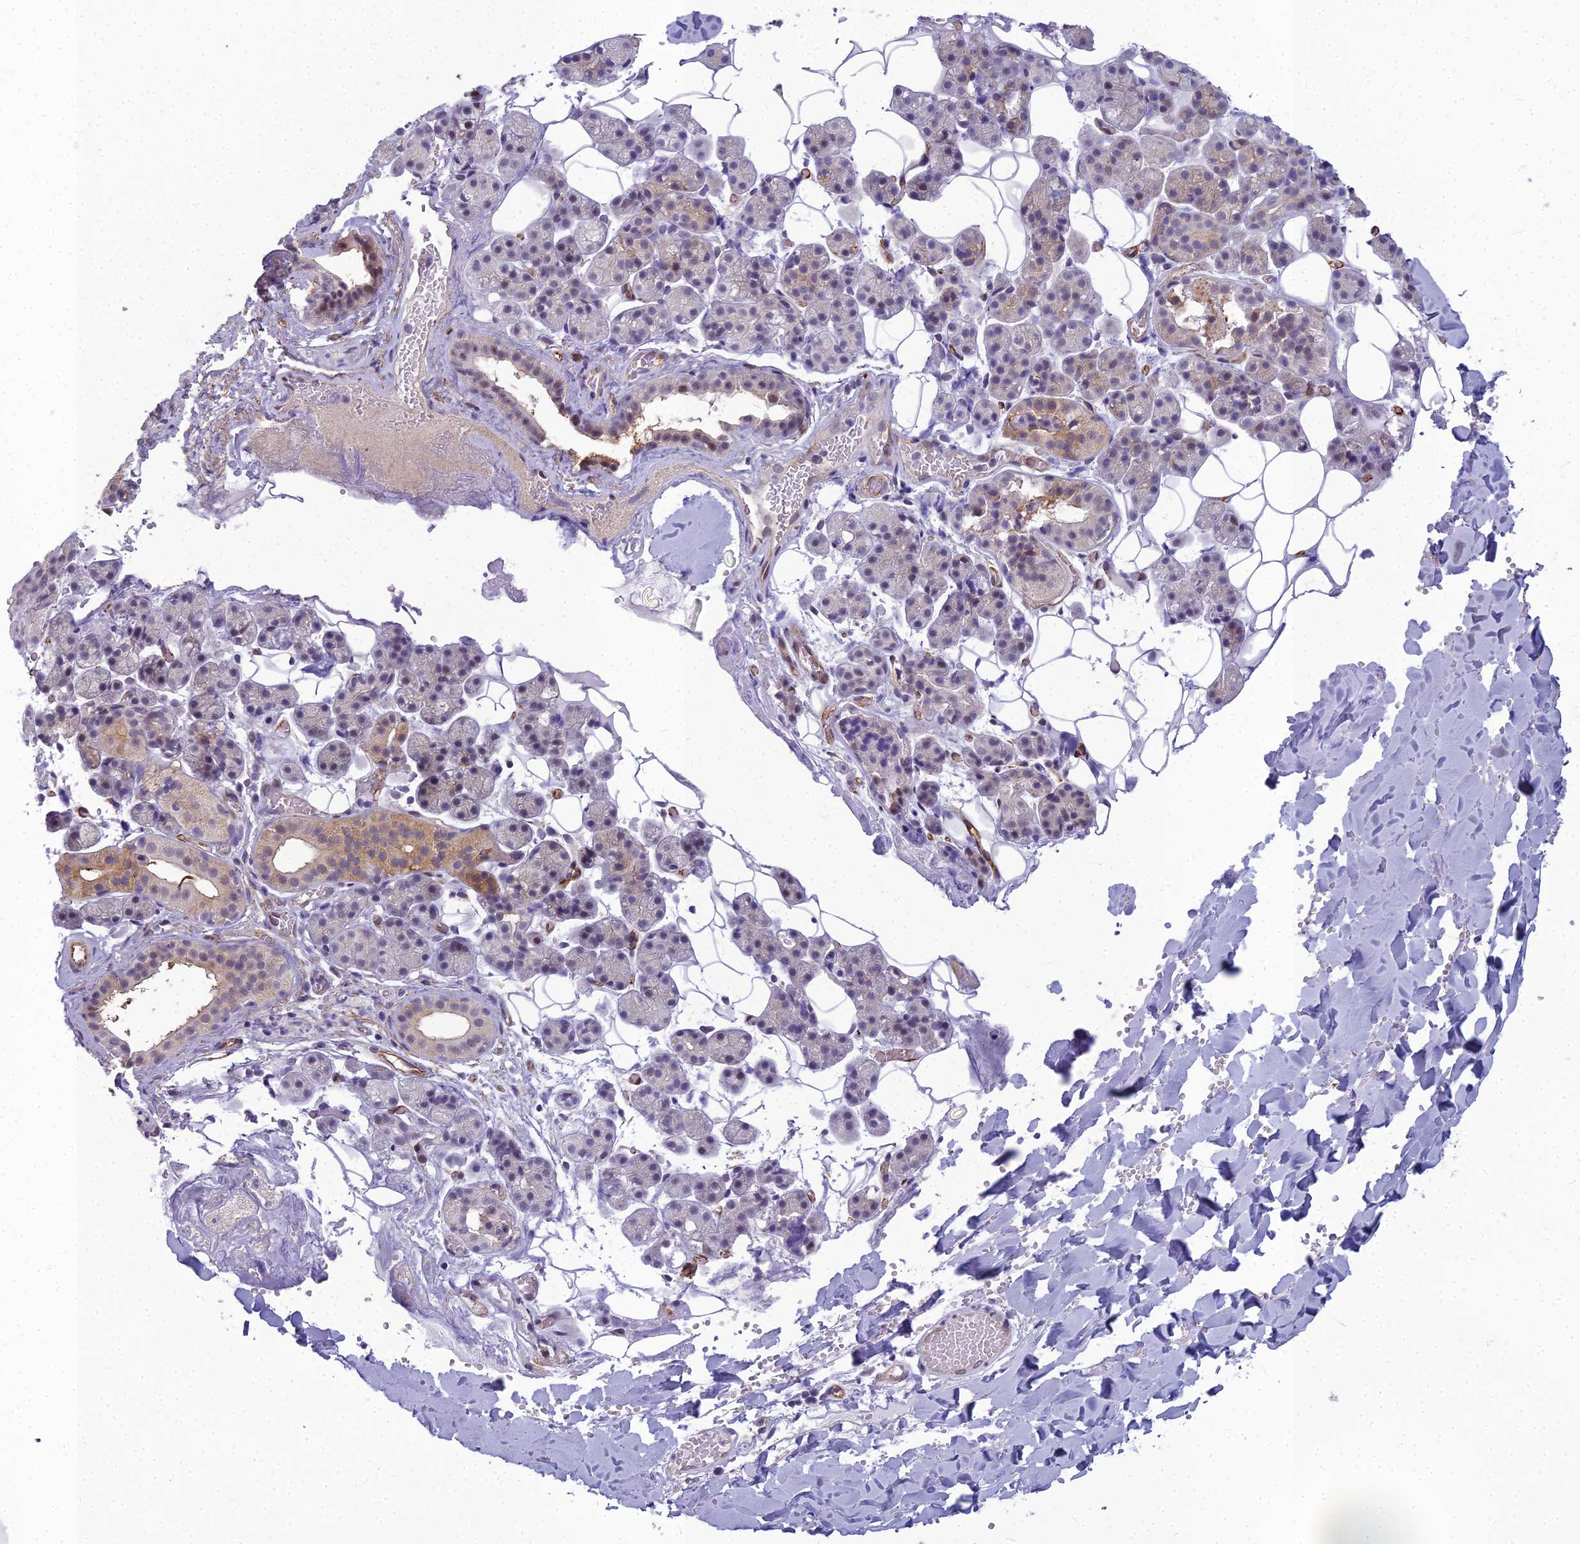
{"staining": {"intensity": "moderate", "quantity": "<25%", "location": "cytoplasmic/membranous,nuclear"}, "tissue": "salivary gland", "cell_type": "Glandular cells", "image_type": "normal", "snomed": [{"axis": "morphology", "description": "Normal tissue, NOS"}, {"axis": "topography", "description": "Salivary gland"}], "caption": "IHC (DAB (3,3'-diaminobenzidine)) staining of normal salivary gland demonstrates moderate cytoplasmic/membranous,nuclear protein expression in approximately <25% of glandular cells.", "gene": "RGL3", "patient": {"sex": "female", "age": 33}}